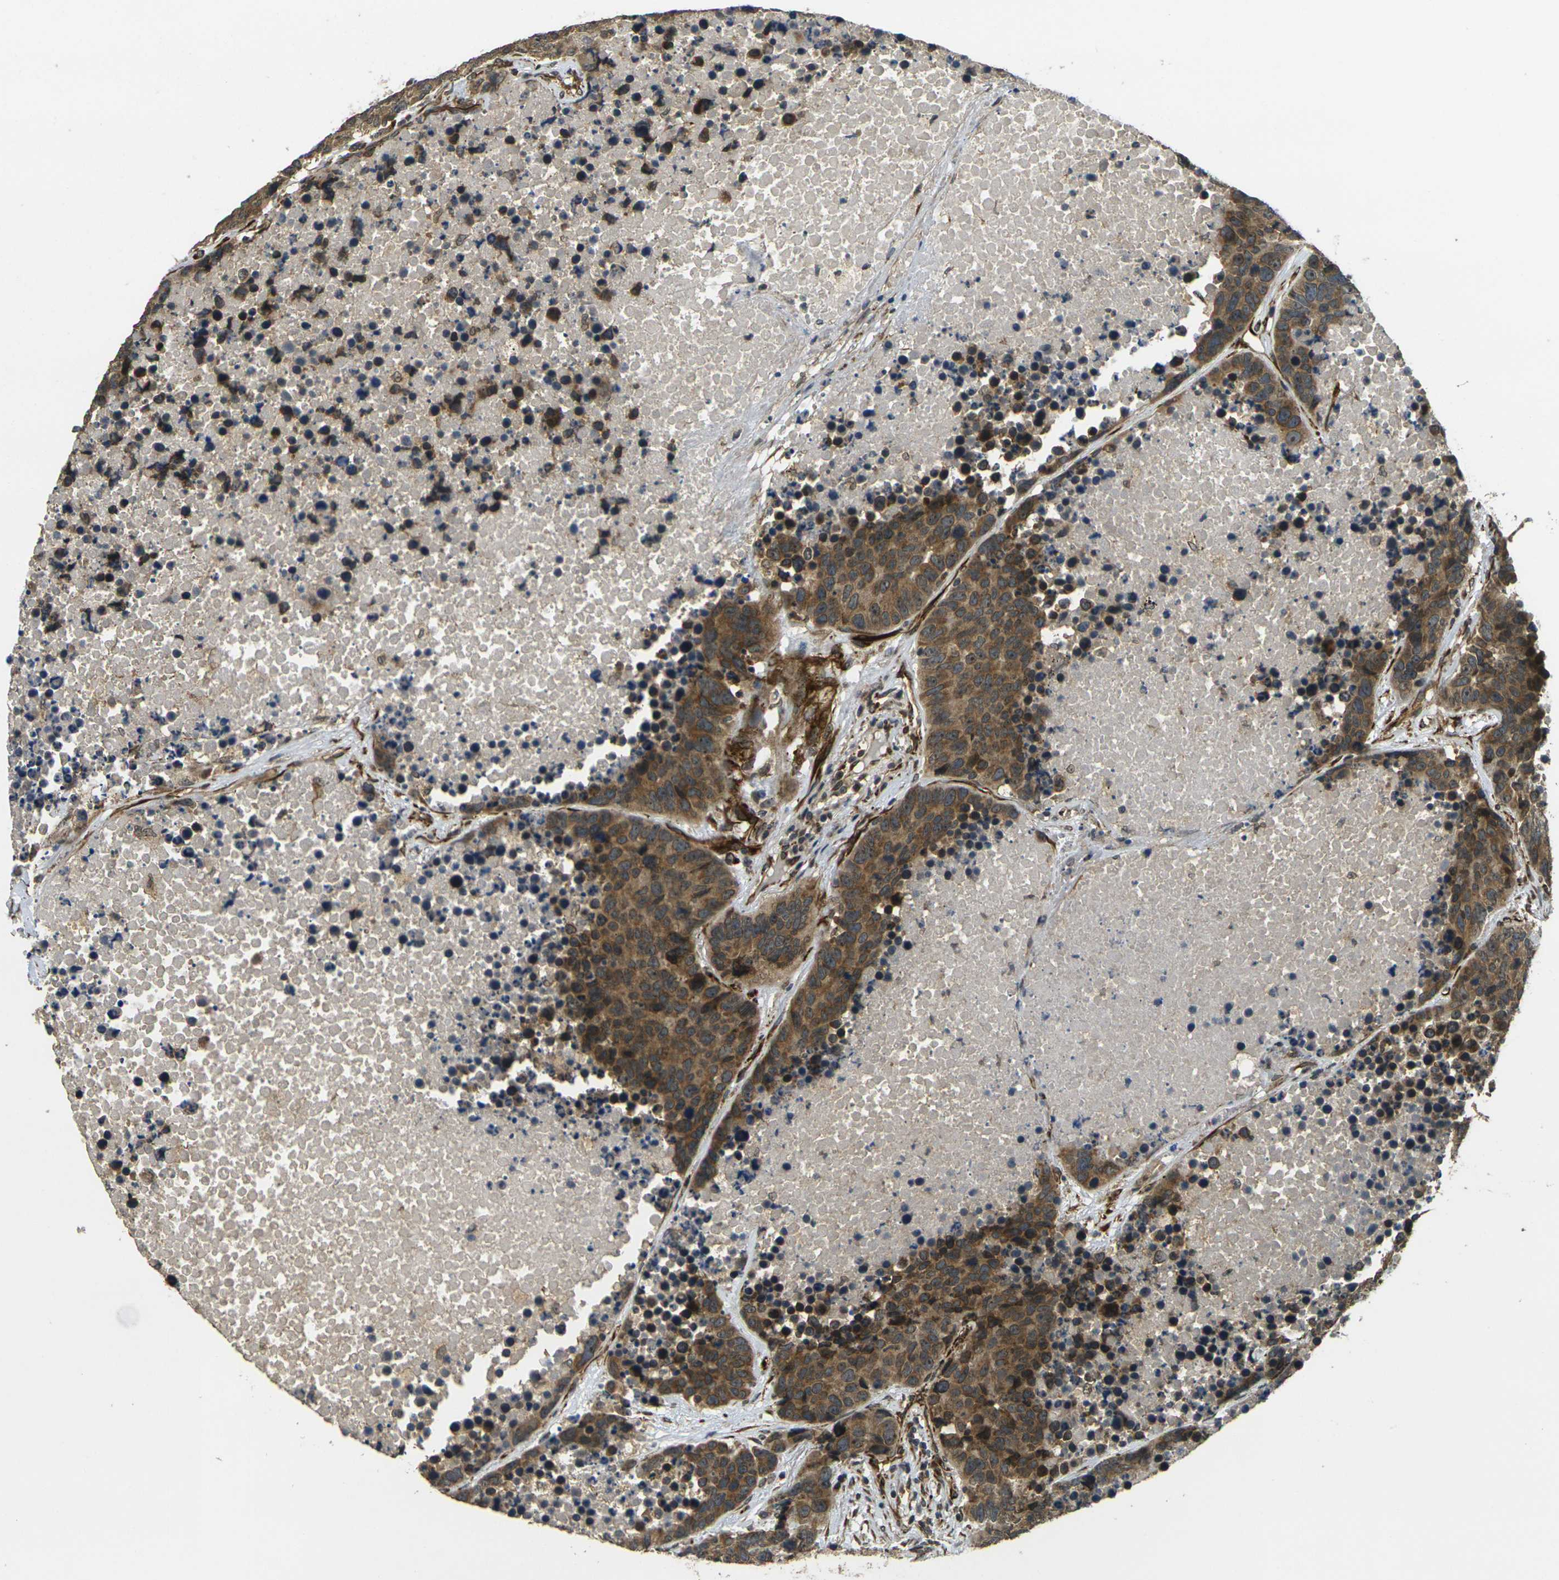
{"staining": {"intensity": "moderate", "quantity": ">75%", "location": "cytoplasmic/membranous"}, "tissue": "carcinoid", "cell_type": "Tumor cells", "image_type": "cancer", "snomed": [{"axis": "morphology", "description": "Carcinoid, malignant, NOS"}, {"axis": "topography", "description": "Lung"}], "caption": "Immunohistochemical staining of human malignant carcinoid displays medium levels of moderate cytoplasmic/membranous staining in approximately >75% of tumor cells. Nuclei are stained in blue.", "gene": "FUT11", "patient": {"sex": "male", "age": 60}}